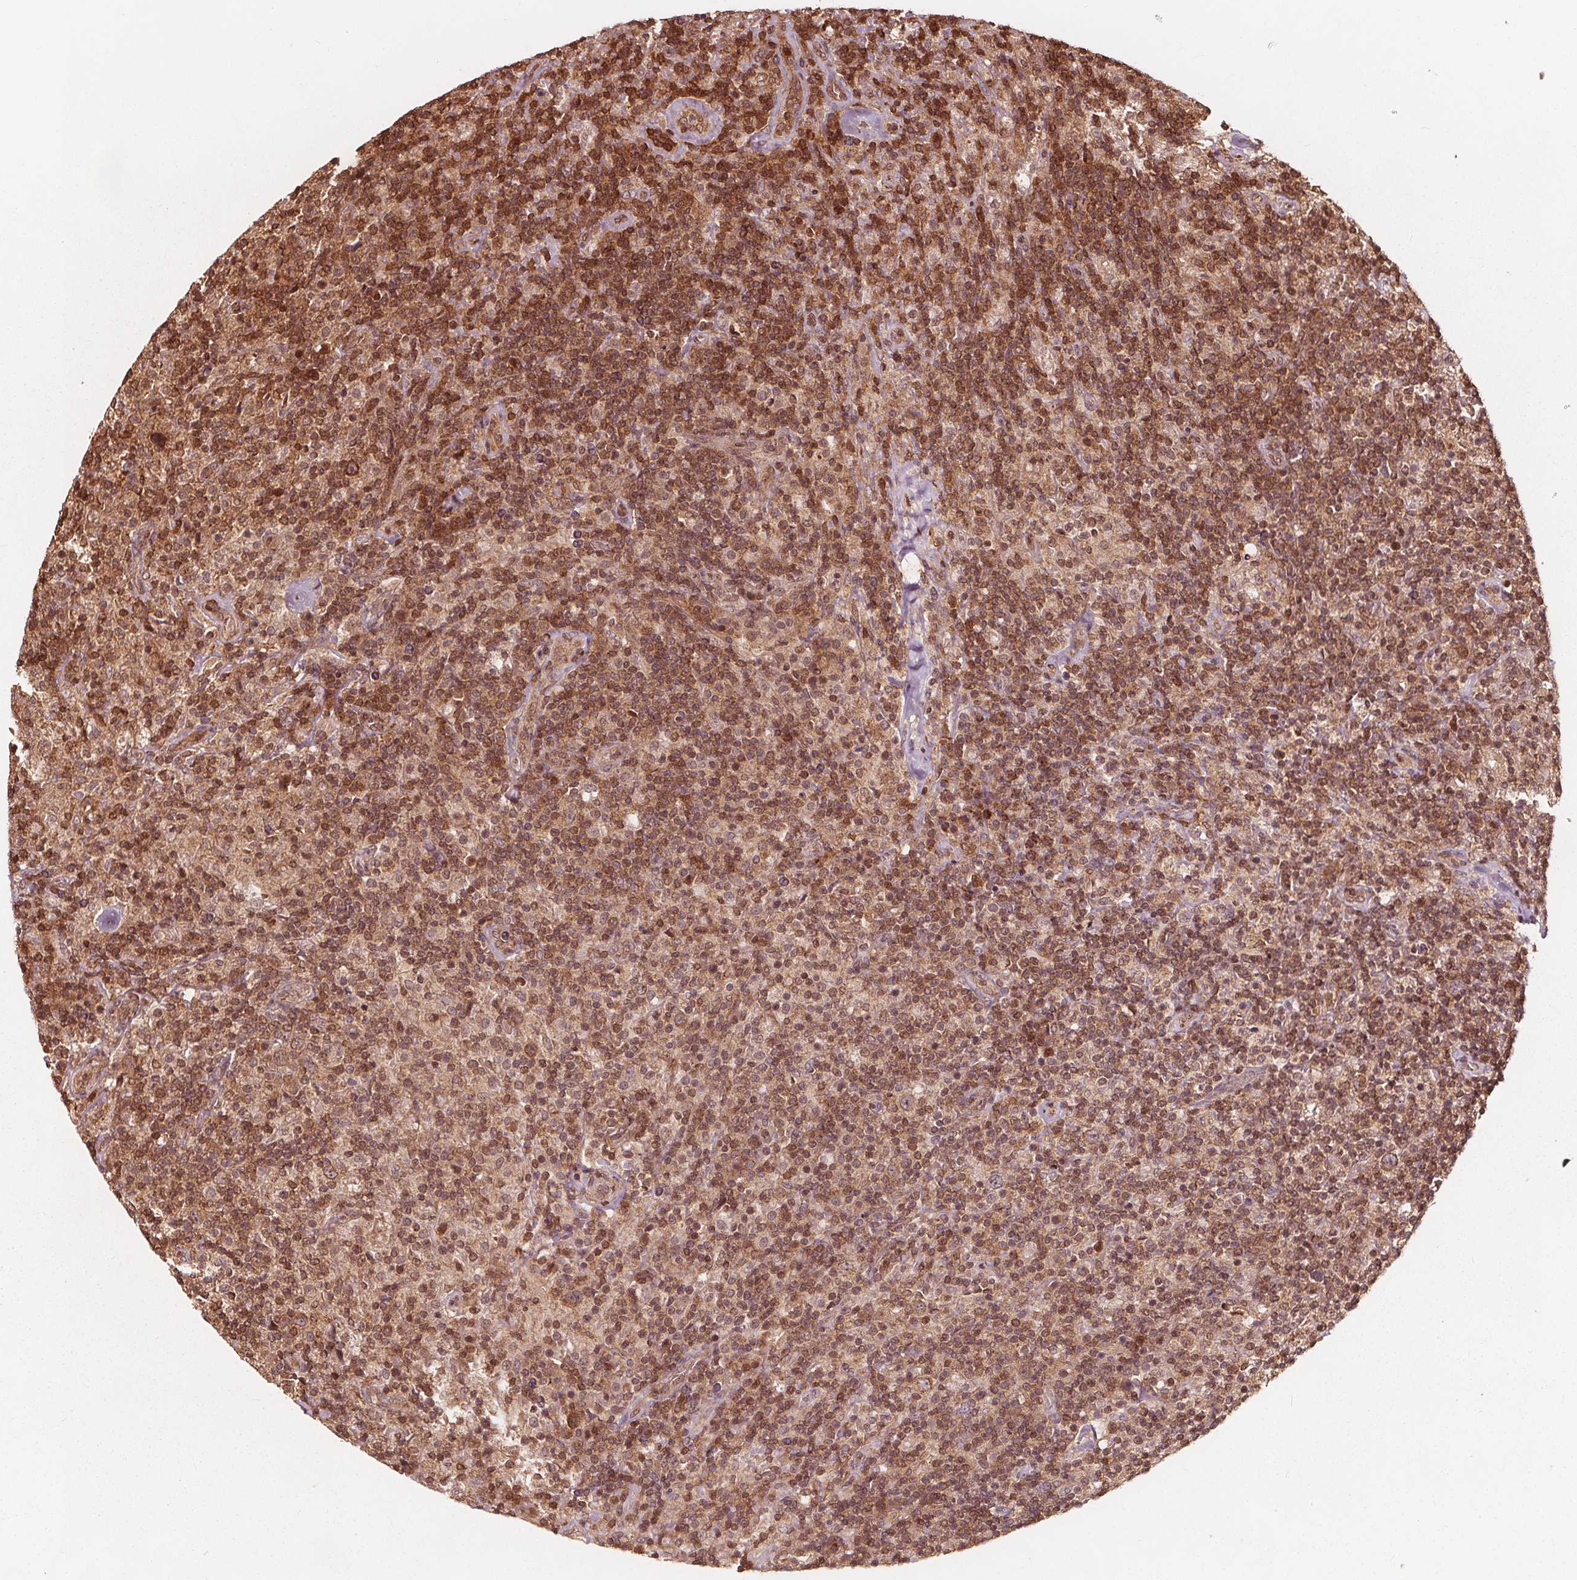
{"staining": {"intensity": "strong", "quantity": ">75%", "location": "cytoplasmic/membranous,nuclear"}, "tissue": "lymphoma", "cell_type": "Tumor cells", "image_type": "cancer", "snomed": [{"axis": "morphology", "description": "Hodgkin's disease, NOS"}, {"axis": "topography", "description": "Lymph node"}], "caption": "Brown immunohistochemical staining in Hodgkin's disease displays strong cytoplasmic/membranous and nuclear positivity in about >75% of tumor cells.", "gene": "AIP", "patient": {"sex": "male", "age": 70}}